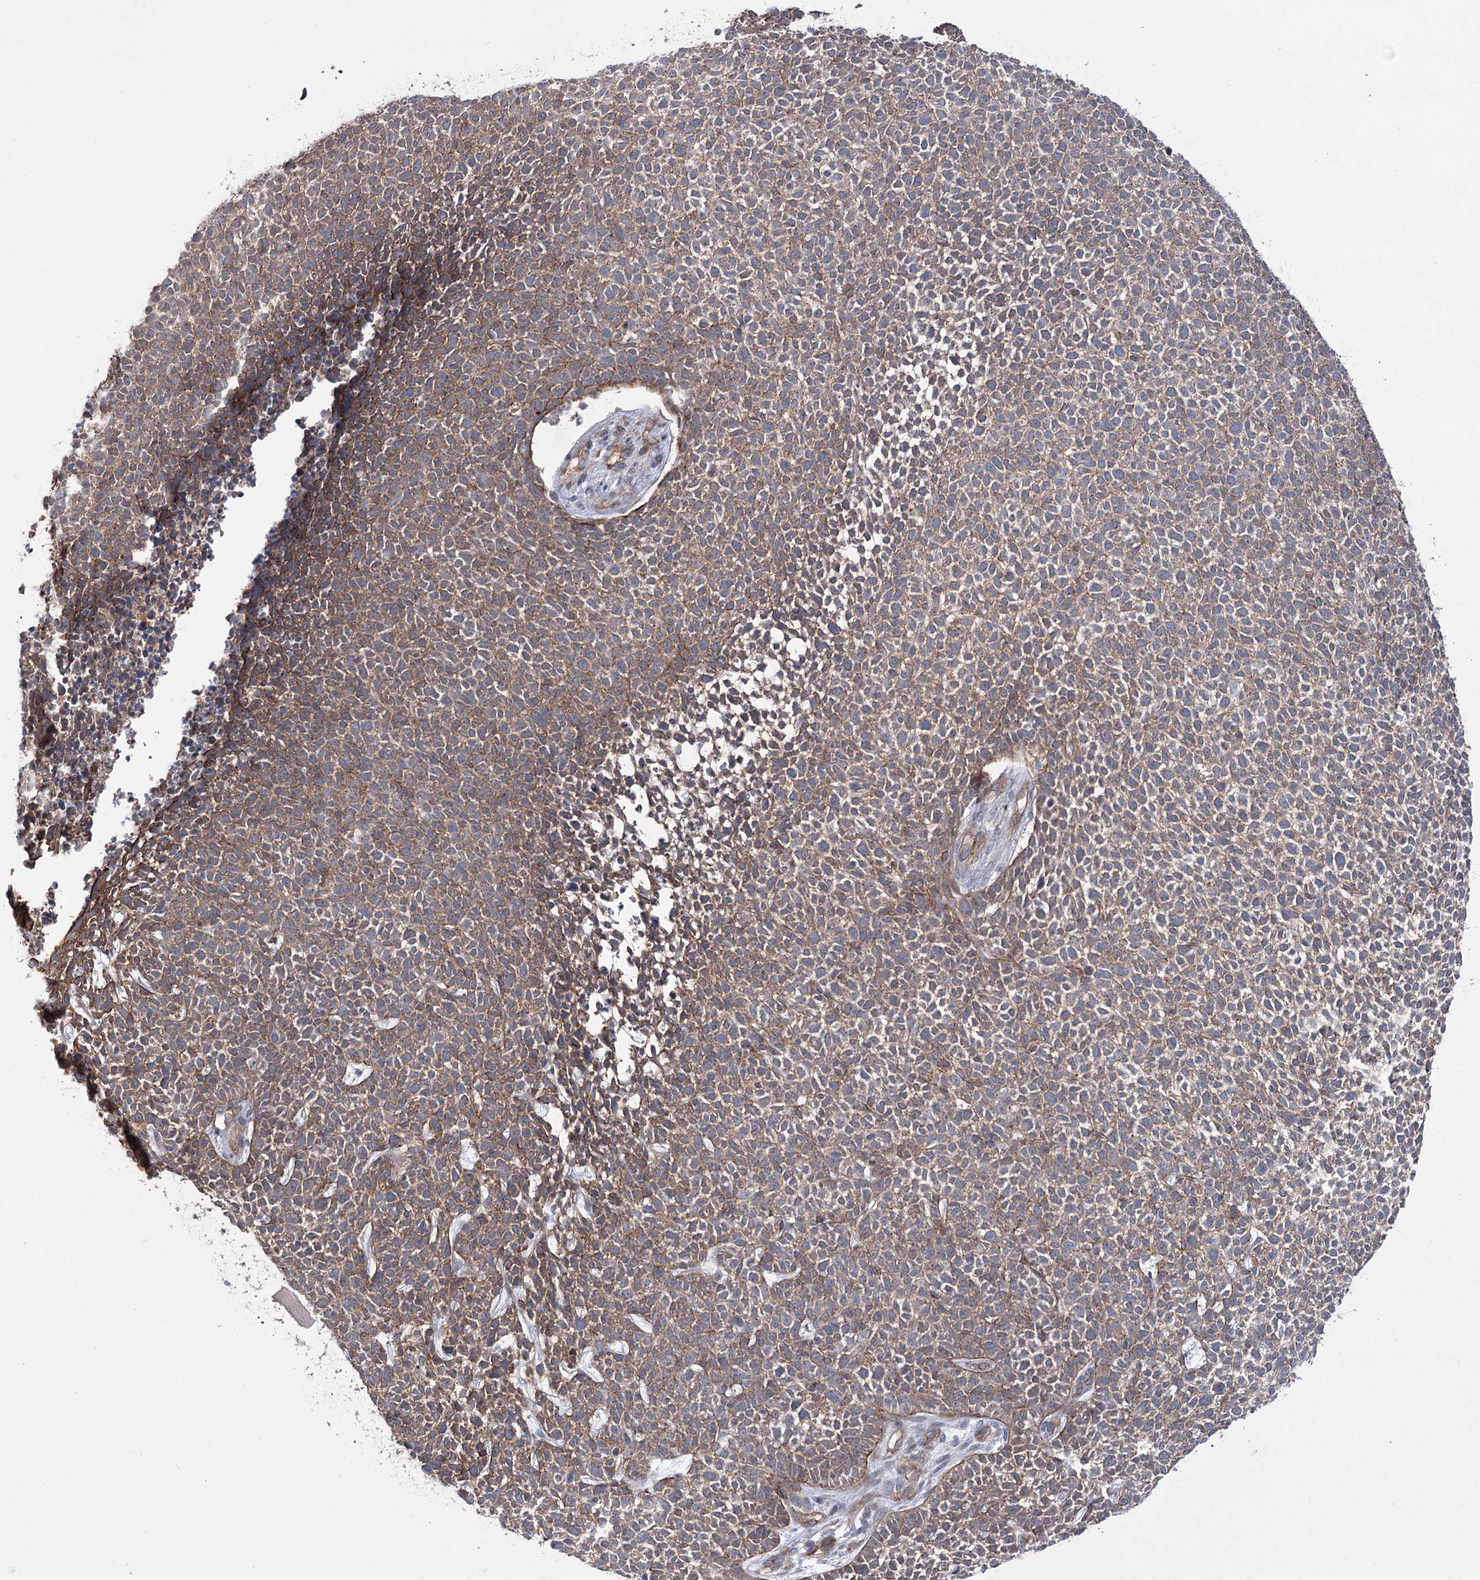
{"staining": {"intensity": "moderate", "quantity": ">75%", "location": "cytoplasmic/membranous"}, "tissue": "skin cancer", "cell_type": "Tumor cells", "image_type": "cancer", "snomed": [{"axis": "morphology", "description": "Basal cell carcinoma"}, {"axis": "topography", "description": "Skin"}], "caption": "Immunohistochemical staining of human skin cancer demonstrates medium levels of moderate cytoplasmic/membranous protein staining in approximately >75% of tumor cells. Immunohistochemistry (ihc) stains the protein in brown and the nuclei are stained blue.", "gene": "TRIM71", "patient": {"sex": "female", "age": 84}}